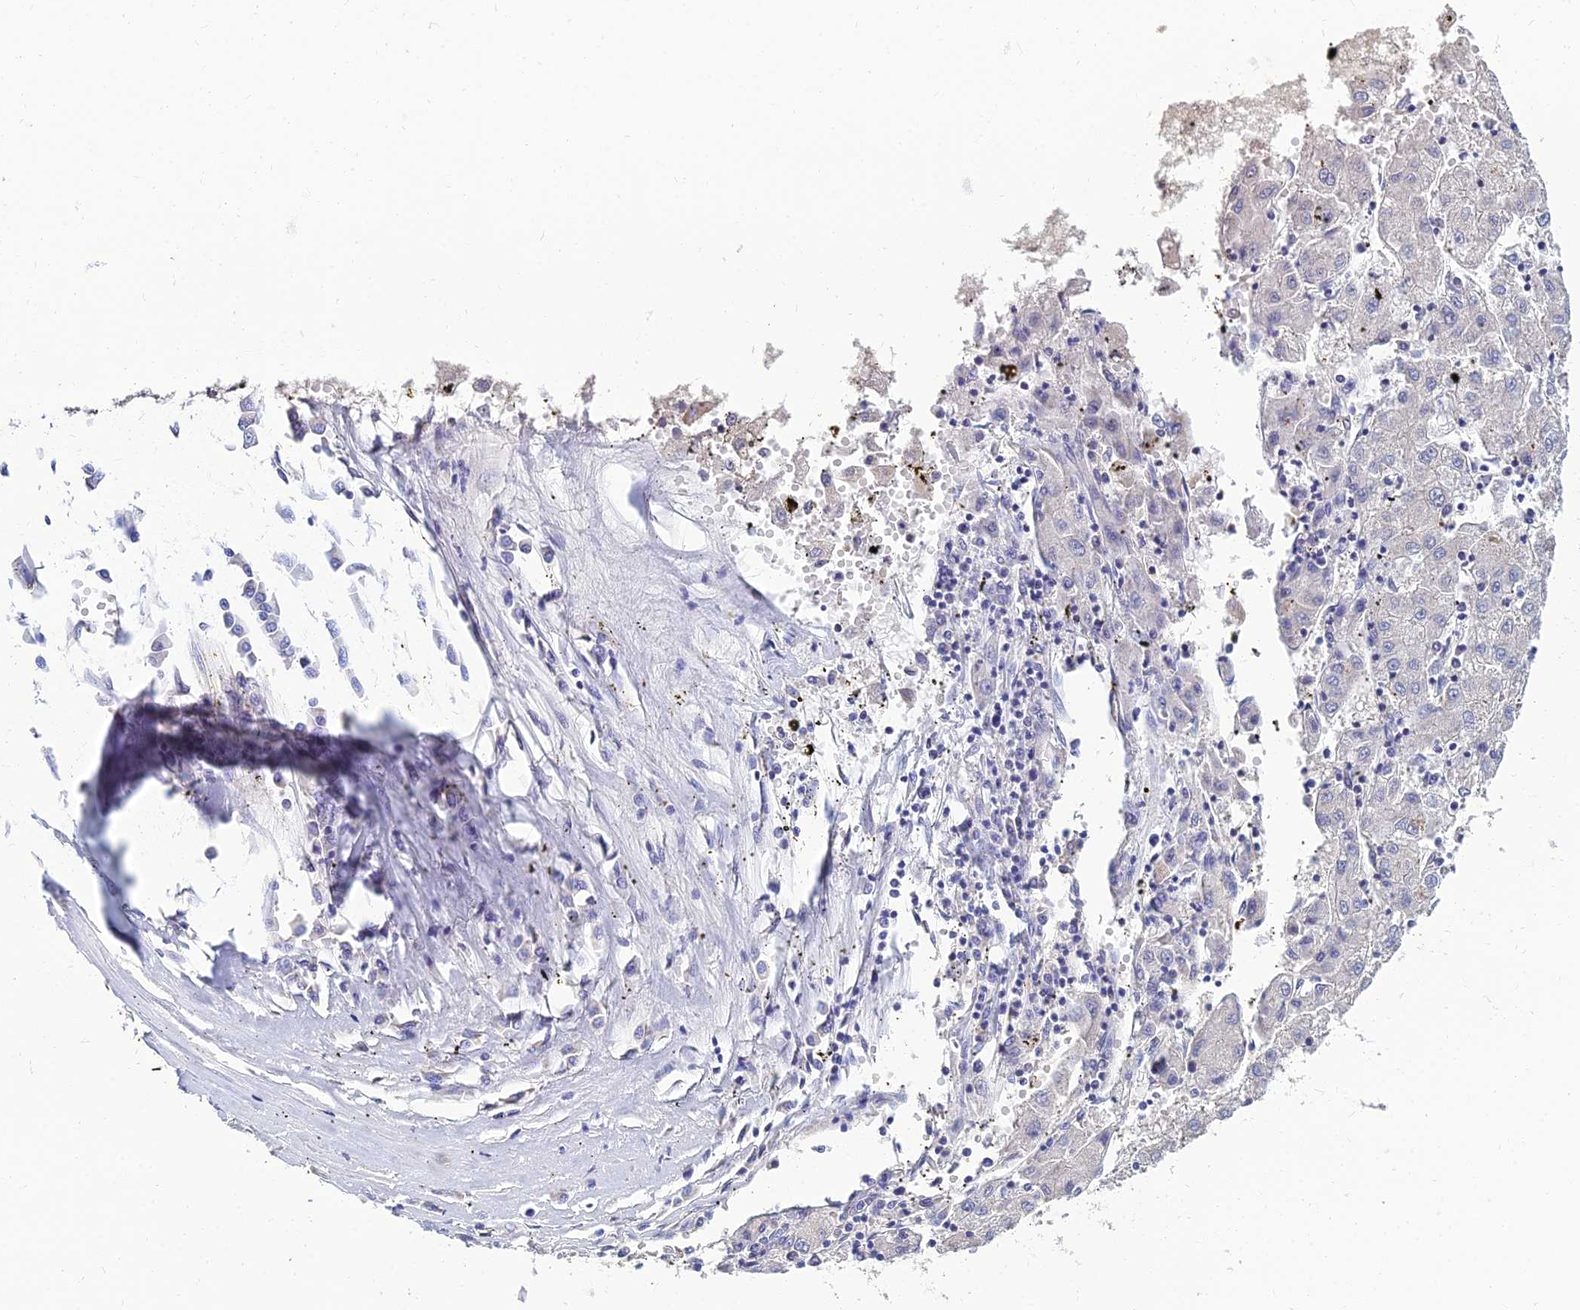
{"staining": {"intensity": "negative", "quantity": "none", "location": "none"}, "tissue": "liver cancer", "cell_type": "Tumor cells", "image_type": "cancer", "snomed": [{"axis": "morphology", "description": "Carcinoma, Hepatocellular, NOS"}, {"axis": "topography", "description": "Liver"}], "caption": "Liver cancer (hepatocellular carcinoma) stained for a protein using immunohistochemistry (IHC) shows no expression tumor cells.", "gene": "NPY", "patient": {"sex": "male", "age": 72}}